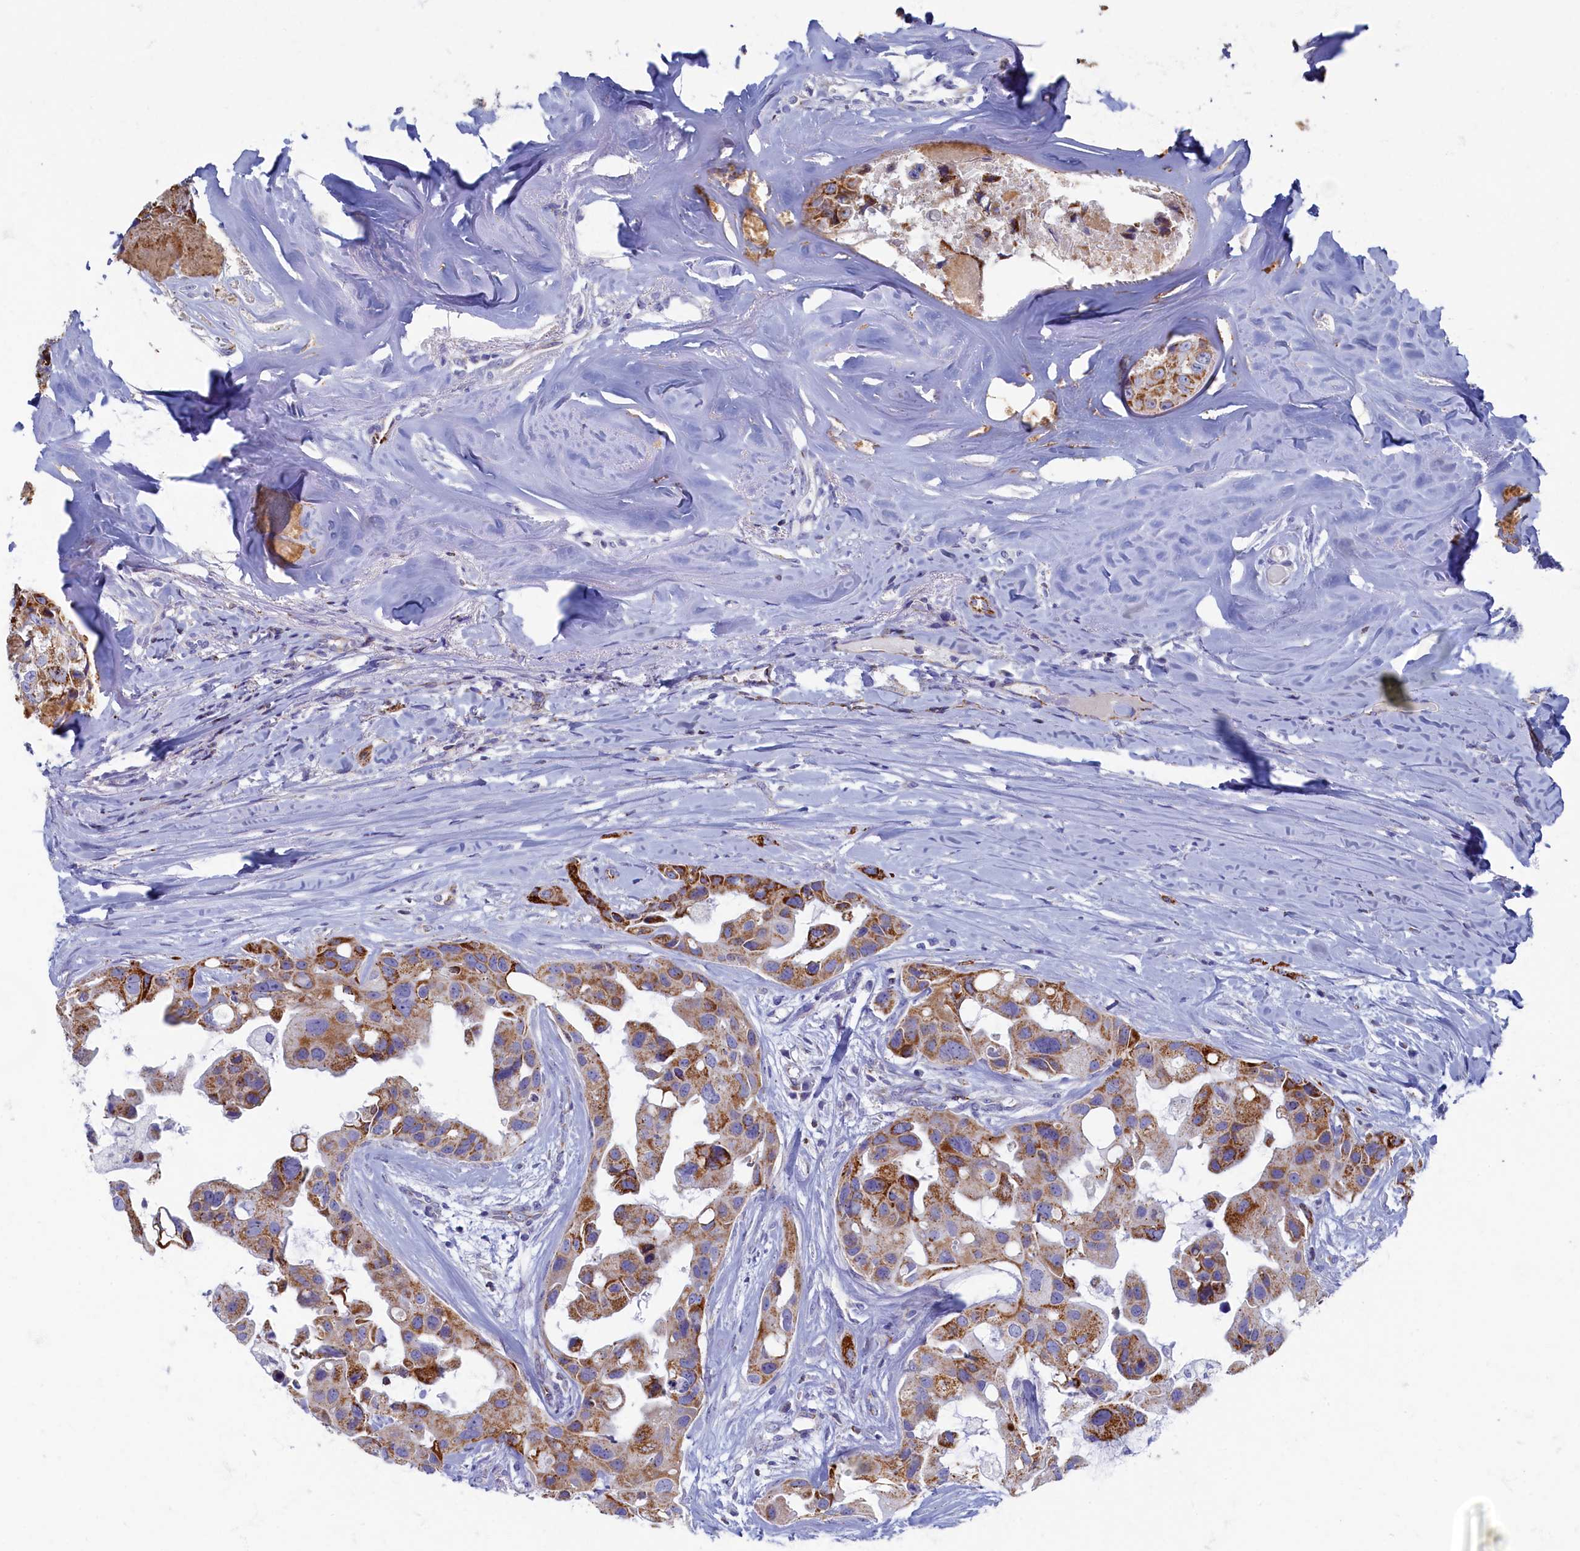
{"staining": {"intensity": "moderate", "quantity": ">75%", "location": "cytoplasmic/membranous"}, "tissue": "head and neck cancer", "cell_type": "Tumor cells", "image_type": "cancer", "snomed": [{"axis": "morphology", "description": "Adenocarcinoma, NOS"}, {"axis": "morphology", "description": "Adenocarcinoma, metastatic, NOS"}, {"axis": "topography", "description": "Head-Neck"}], "caption": "IHC photomicrograph of neoplastic tissue: human head and neck cancer stained using IHC demonstrates medium levels of moderate protein expression localized specifically in the cytoplasmic/membranous of tumor cells, appearing as a cytoplasmic/membranous brown color.", "gene": "OCIAD2", "patient": {"sex": "male", "age": 75}}